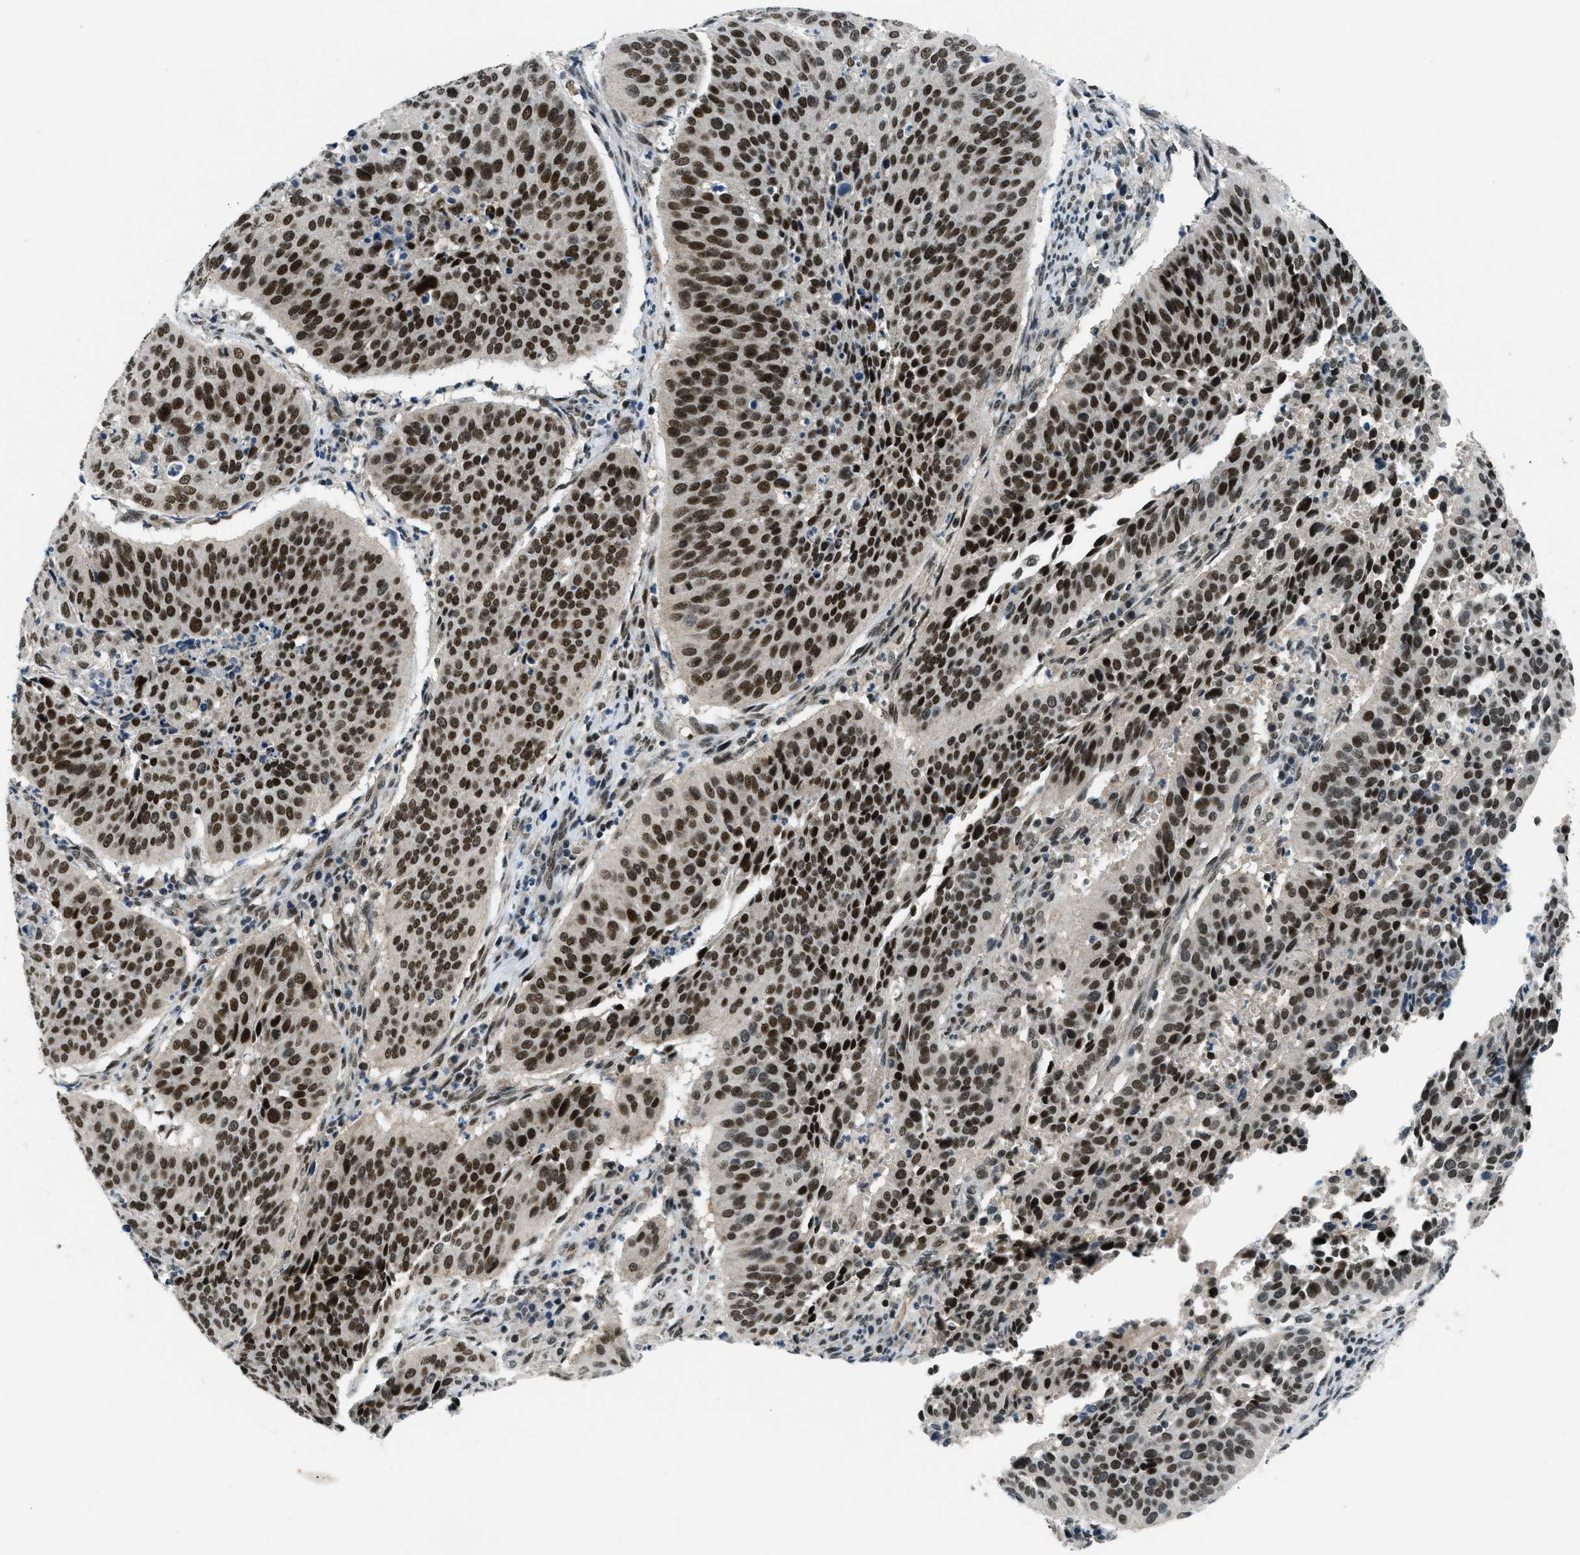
{"staining": {"intensity": "strong", "quantity": ">75%", "location": "nuclear"}, "tissue": "cervical cancer", "cell_type": "Tumor cells", "image_type": "cancer", "snomed": [{"axis": "morphology", "description": "Normal tissue, NOS"}, {"axis": "morphology", "description": "Squamous cell carcinoma, NOS"}, {"axis": "topography", "description": "Cervix"}], "caption": "Brown immunohistochemical staining in human cervical squamous cell carcinoma shows strong nuclear expression in about >75% of tumor cells.", "gene": "KLF6", "patient": {"sex": "female", "age": 39}}